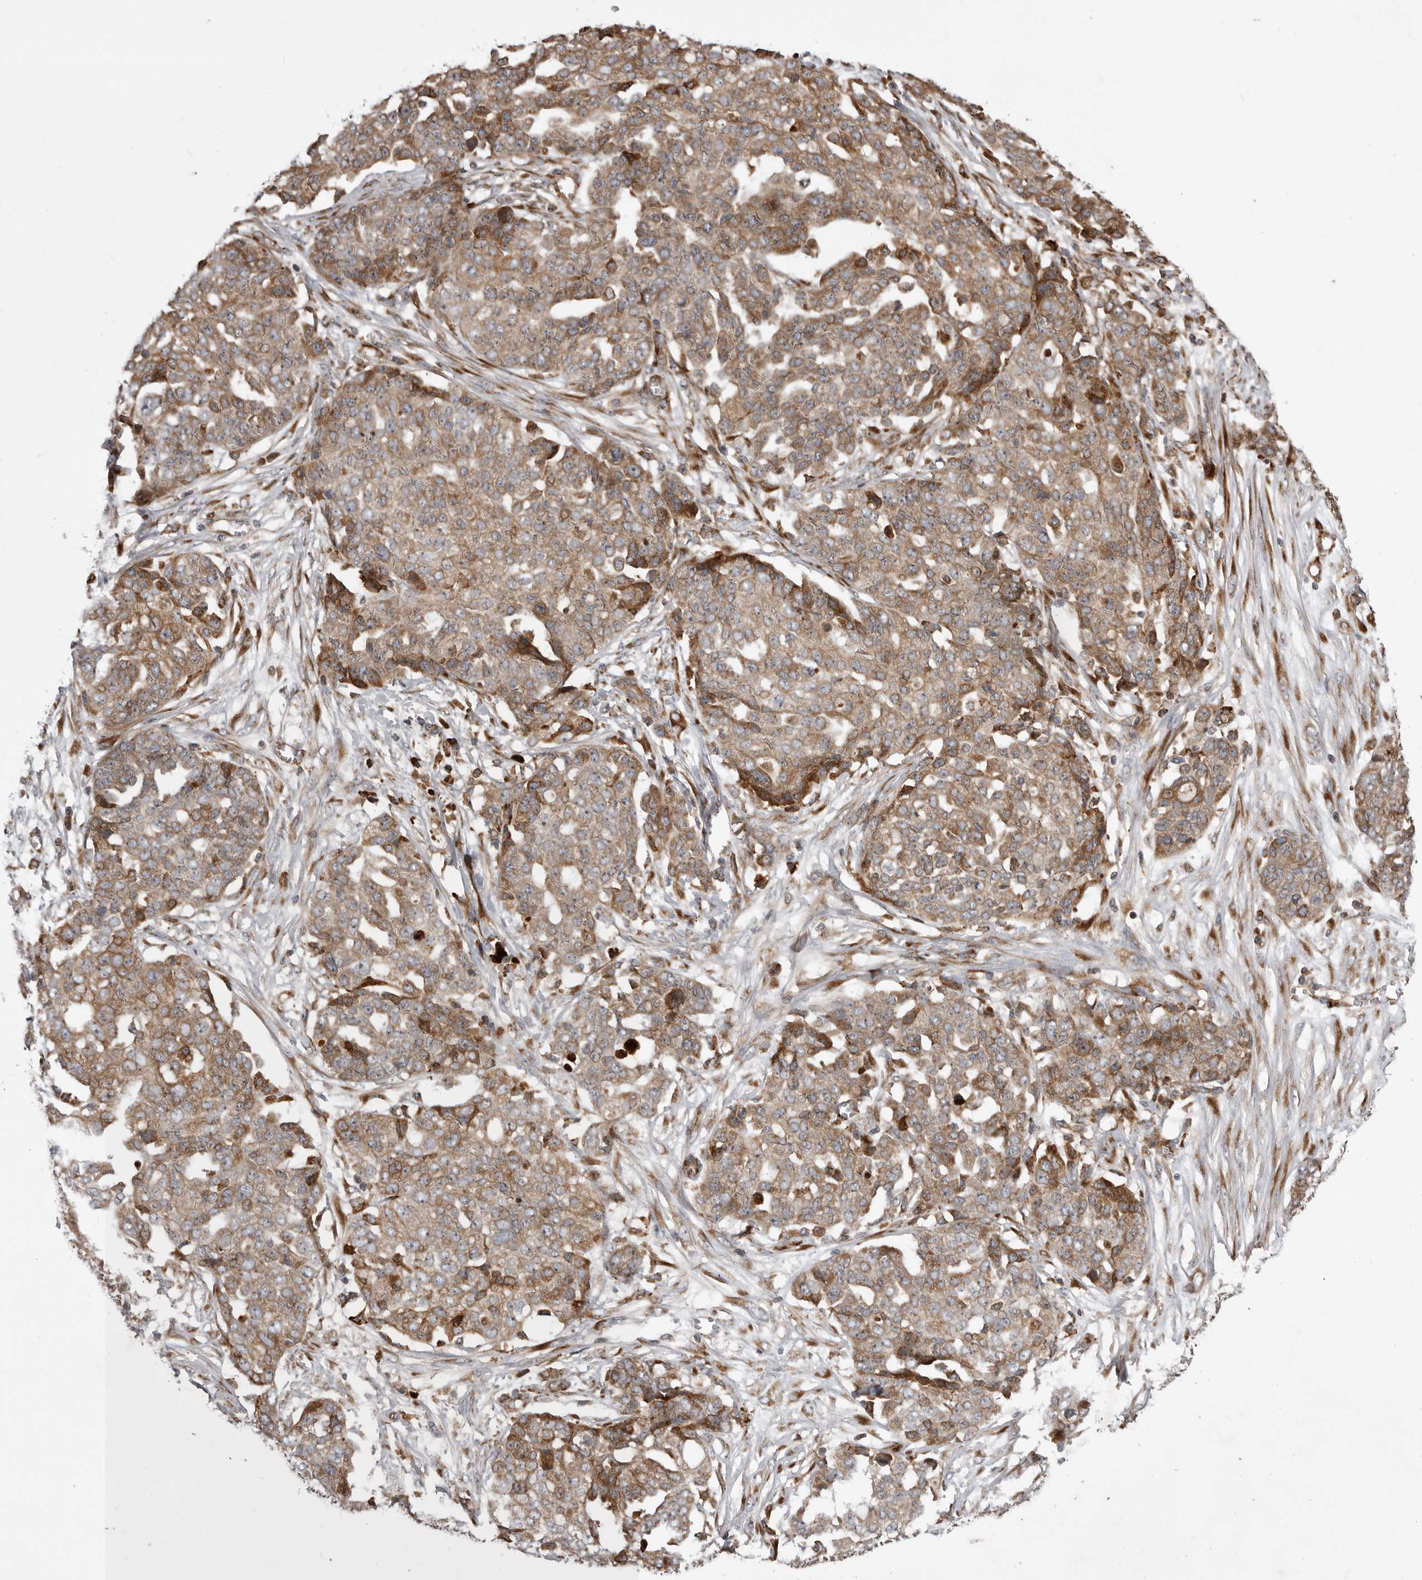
{"staining": {"intensity": "weak", "quantity": ">75%", "location": "cytoplasmic/membranous"}, "tissue": "ovarian cancer", "cell_type": "Tumor cells", "image_type": "cancer", "snomed": [{"axis": "morphology", "description": "Cystadenocarcinoma, serous, NOS"}, {"axis": "topography", "description": "Soft tissue"}, {"axis": "topography", "description": "Ovary"}], "caption": "Immunohistochemical staining of human ovarian cancer shows weak cytoplasmic/membranous protein staining in about >75% of tumor cells.", "gene": "RAB3GAP2", "patient": {"sex": "female", "age": 57}}